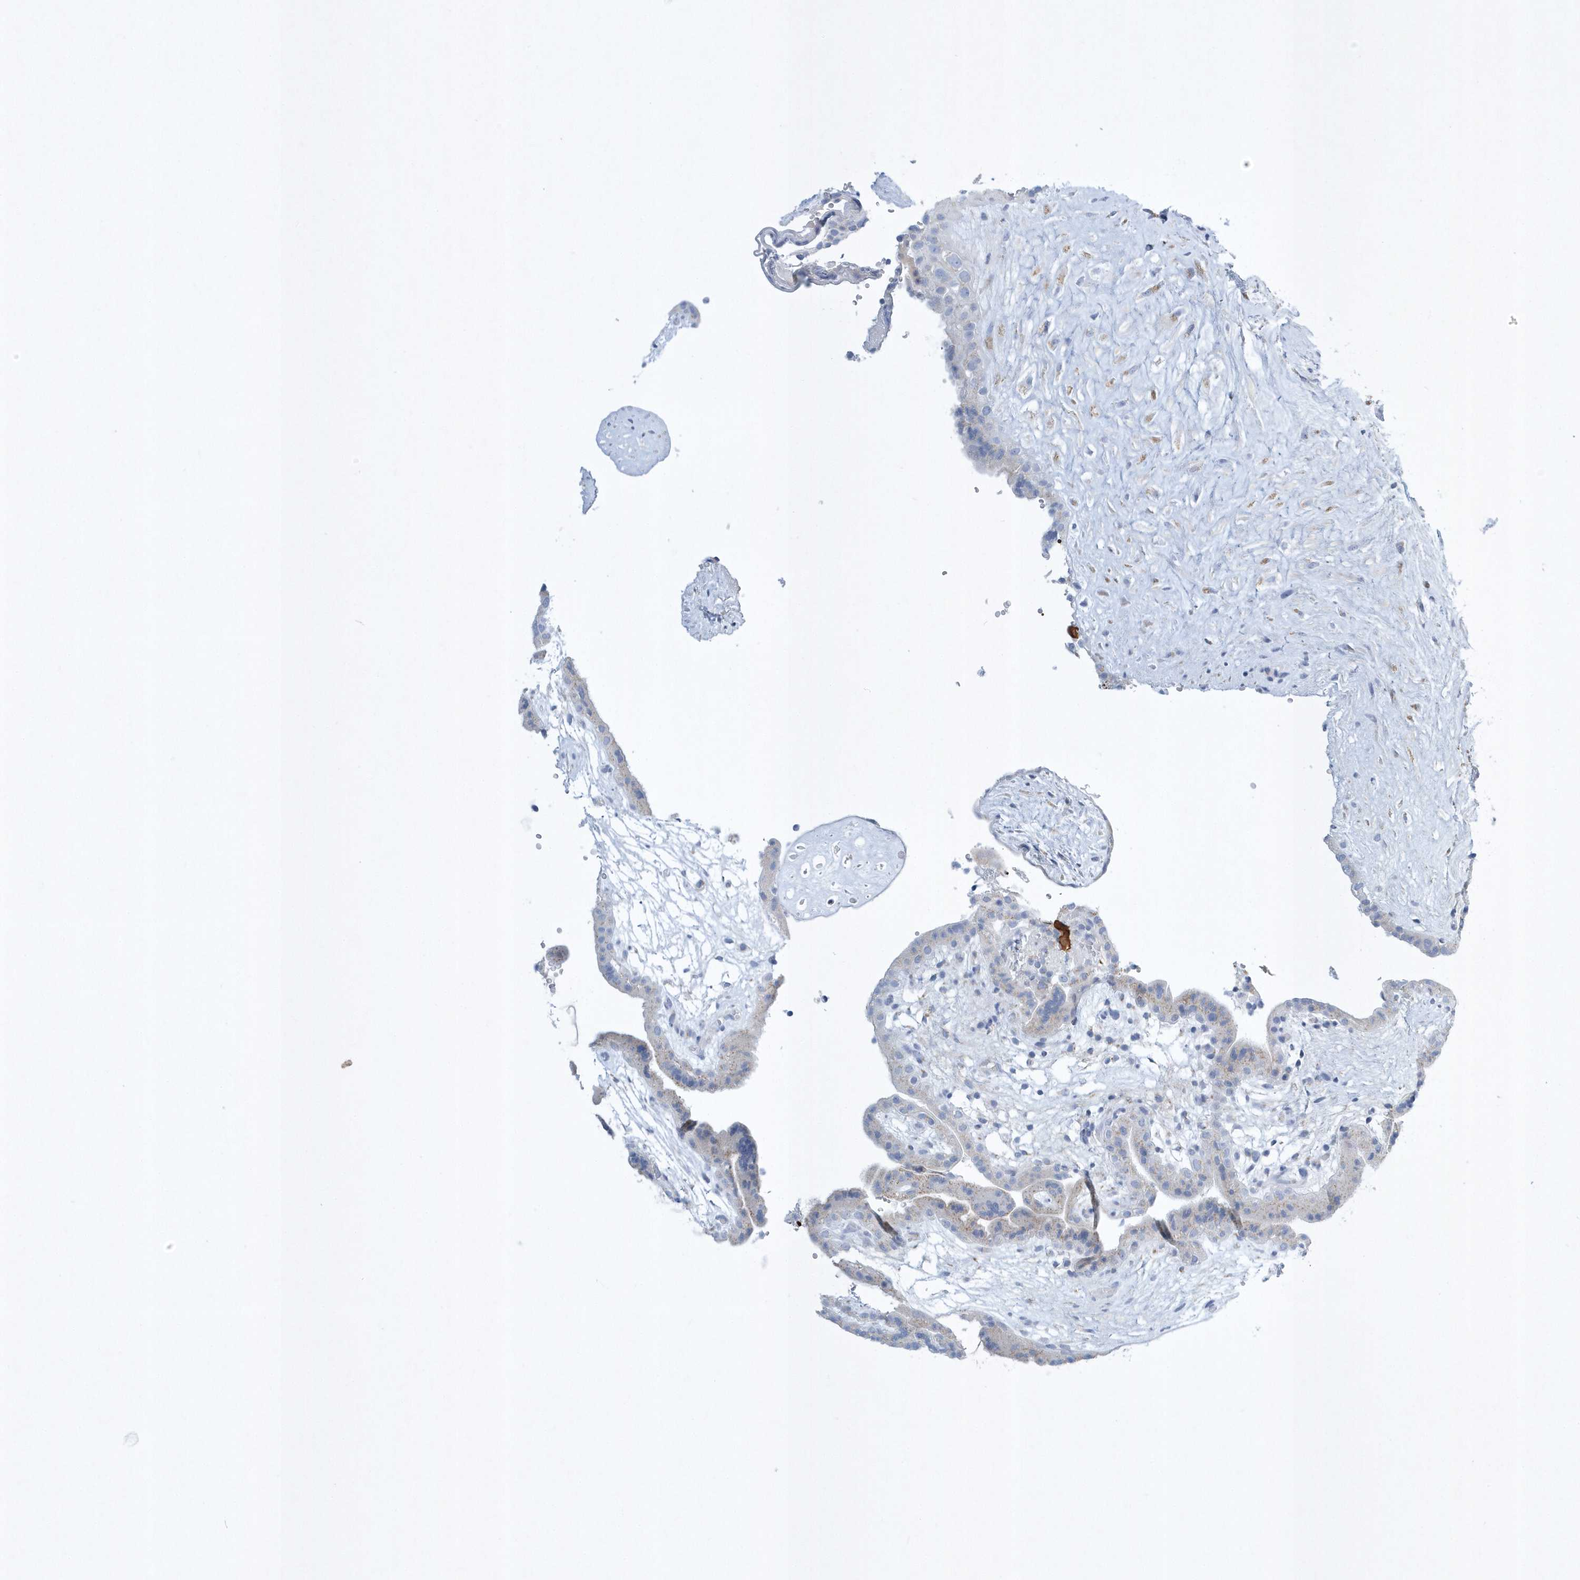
{"staining": {"intensity": "weak", "quantity": ">75%", "location": "cytoplasmic/membranous"}, "tissue": "placenta", "cell_type": "Decidual cells", "image_type": "normal", "snomed": [{"axis": "morphology", "description": "Normal tissue, NOS"}, {"axis": "topography", "description": "Placenta"}], "caption": "Protein expression analysis of normal human placenta reveals weak cytoplasmic/membranous expression in approximately >75% of decidual cells.", "gene": "SPATA18", "patient": {"sex": "female", "age": 18}}